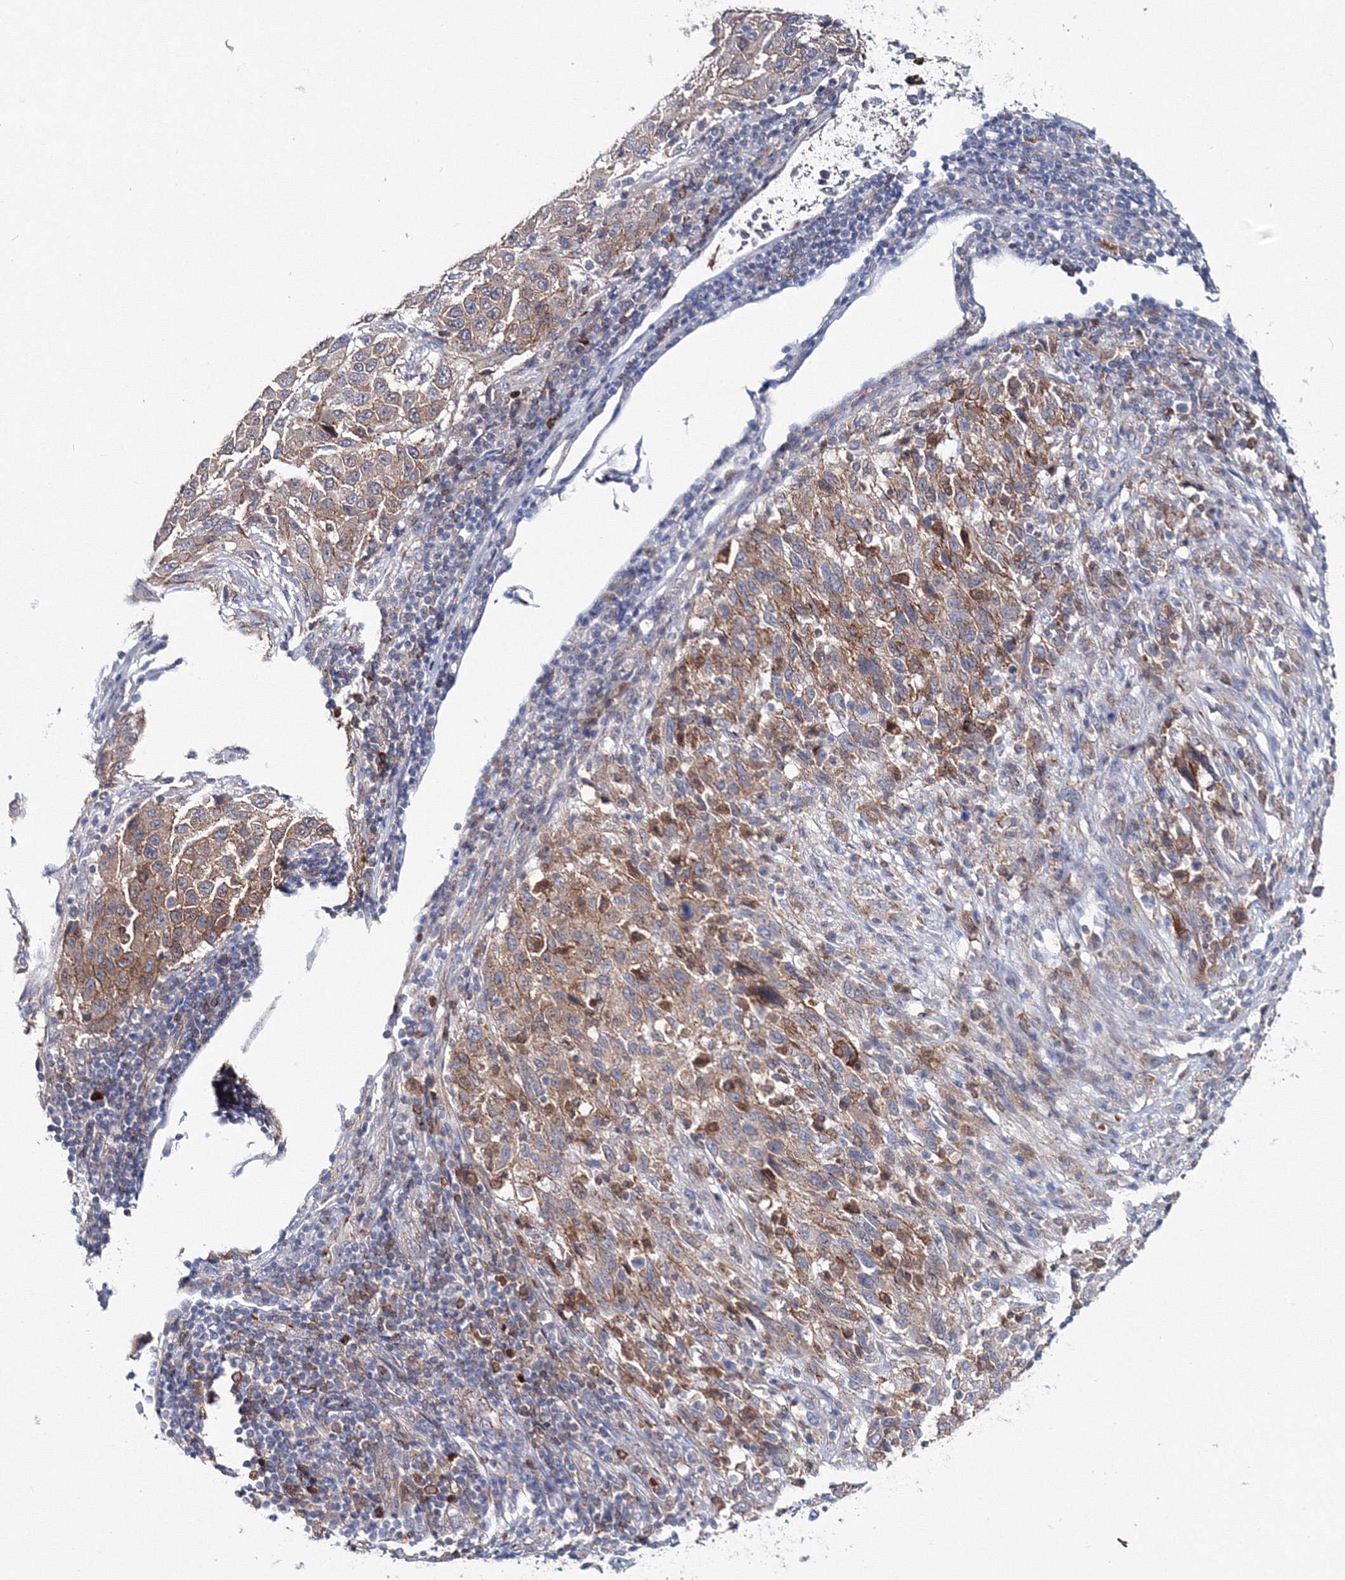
{"staining": {"intensity": "moderate", "quantity": ">75%", "location": "cytoplasmic/membranous"}, "tissue": "melanoma", "cell_type": "Tumor cells", "image_type": "cancer", "snomed": [{"axis": "morphology", "description": "Malignant melanoma, Metastatic site"}, {"axis": "topography", "description": "Lymph node"}], "caption": "Moderate cytoplasmic/membranous positivity for a protein is identified in approximately >75% of tumor cells of malignant melanoma (metastatic site) using immunohistochemistry (IHC).", "gene": "GGA2", "patient": {"sex": "male", "age": 61}}